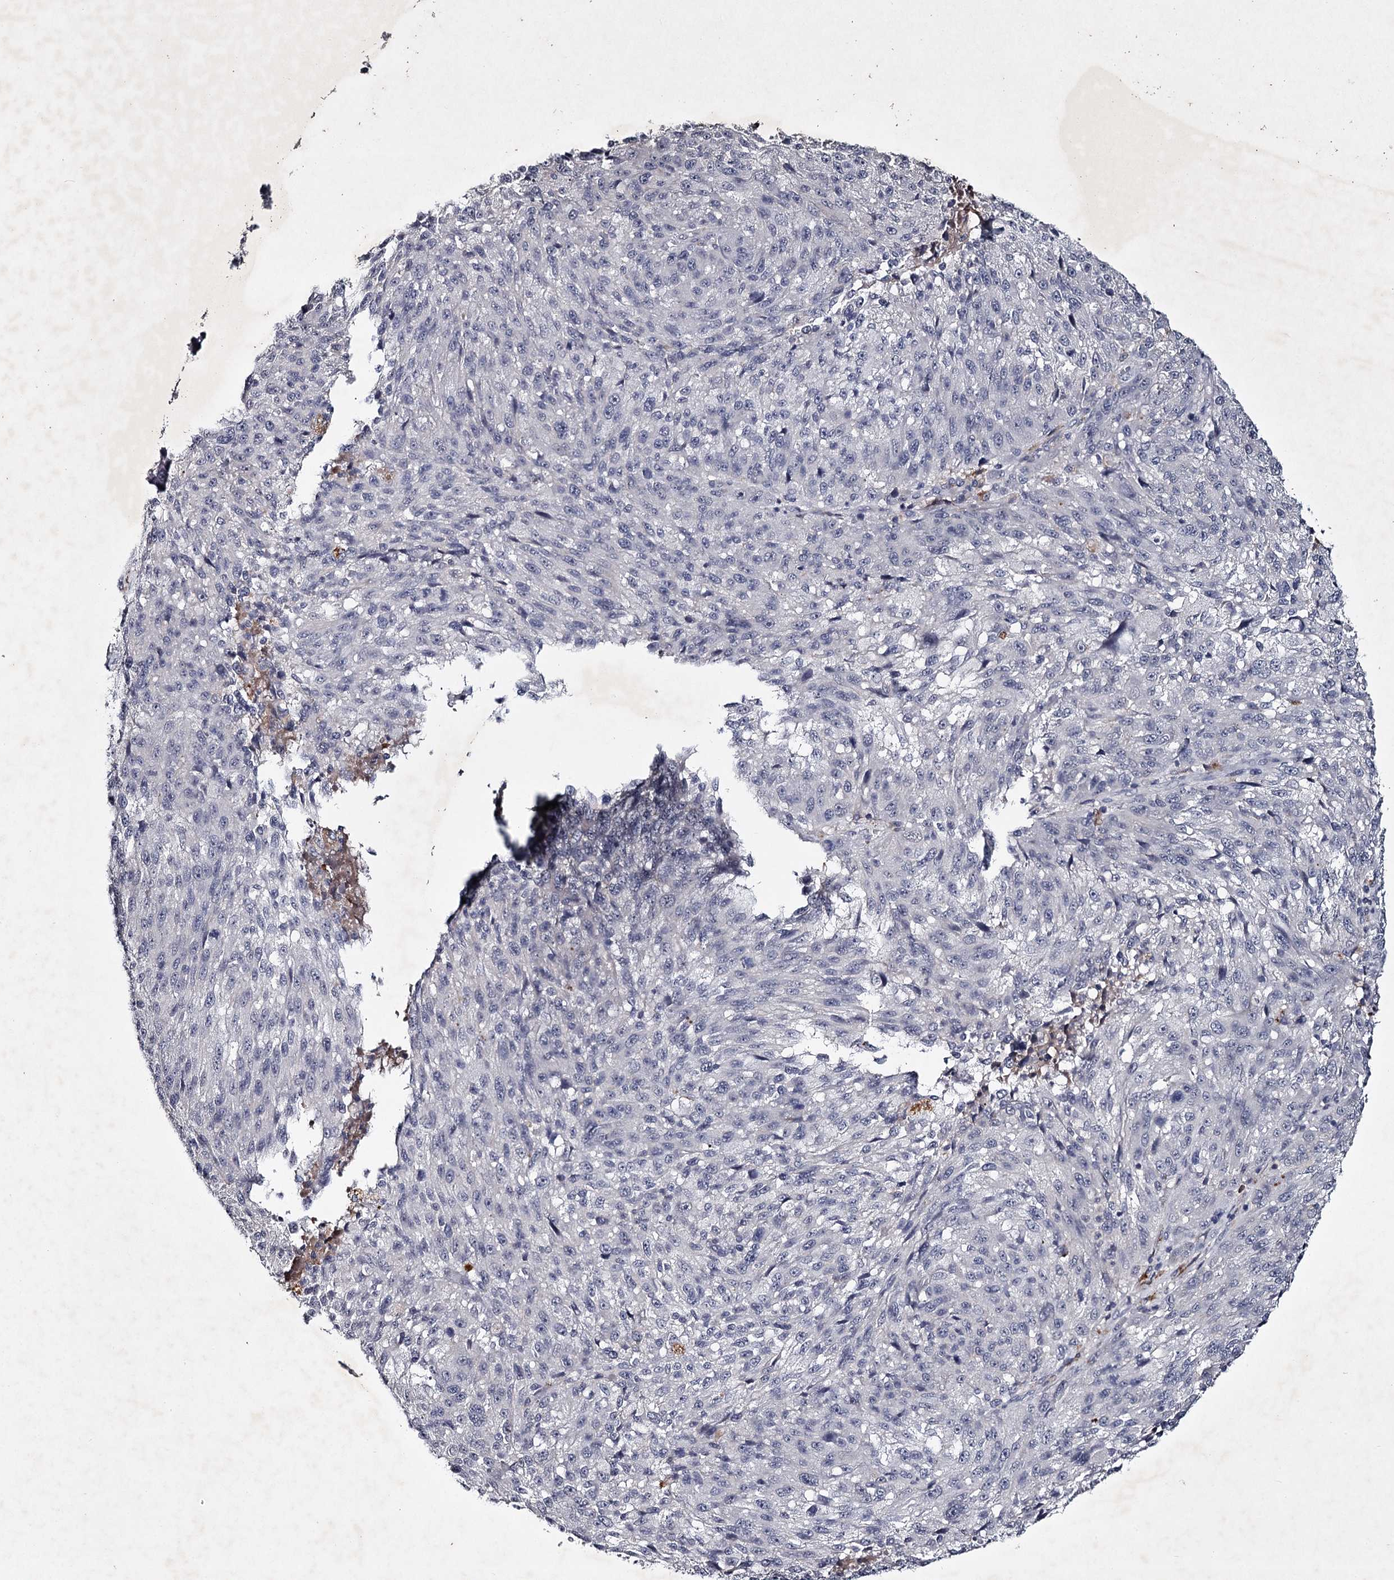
{"staining": {"intensity": "negative", "quantity": "none", "location": "none"}, "tissue": "melanoma", "cell_type": "Tumor cells", "image_type": "cancer", "snomed": [{"axis": "morphology", "description": "Malignant melanoma, NOS"}, {"axis": "topography", "description": "Skin"}], "caption": "A photomicrograph of human melanoma is negative for staining in tumor cells.", "gene": "FDXACB1", "patient": {"sex": "male", "age": 53}}